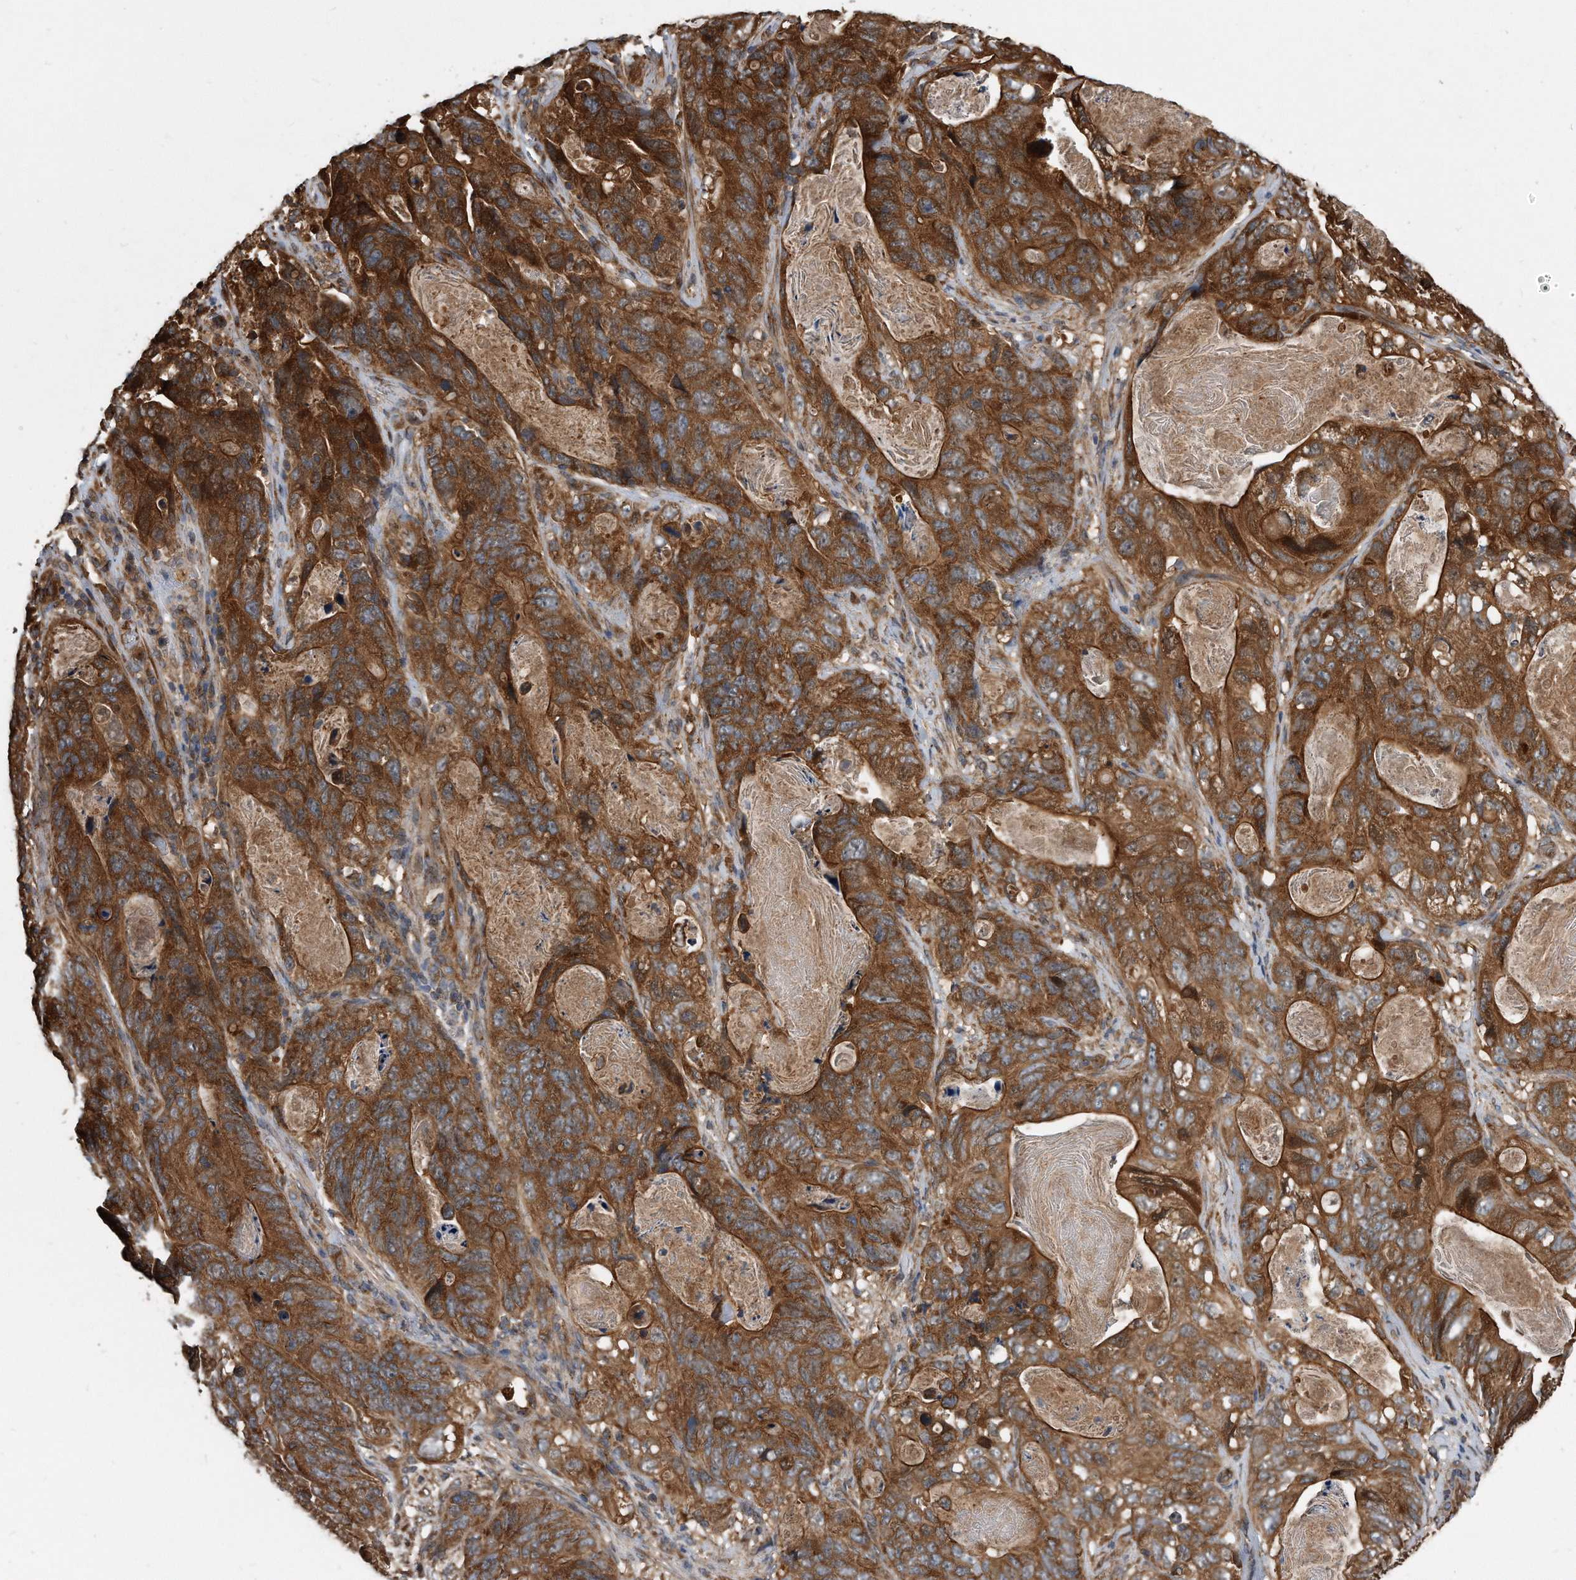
{"staining": {"intensity": "strong", "quantity": ">75%", "location": "cytoplasmic/membranous"}, "tissue": "stomach cancer", "cell_type": "Tumor cells", "image_type": "cancer", "snomed": [{"axis": "morphology", "description": "Normal tissue, NOS"}, {"axis": "morphology", "description": "Adenocarcinoma, NOS"}, {"axis": "topography", "description": "Stomach"}], "caption": "Immunohistochemical staining of human stomach adenocarcinoma demonstrates high levels of strong cytoplasmic/membranous staining in approximately >75% of tumor cells.", "gene": "FAM136A", "patient": {"sex": "female", "age": 89}}